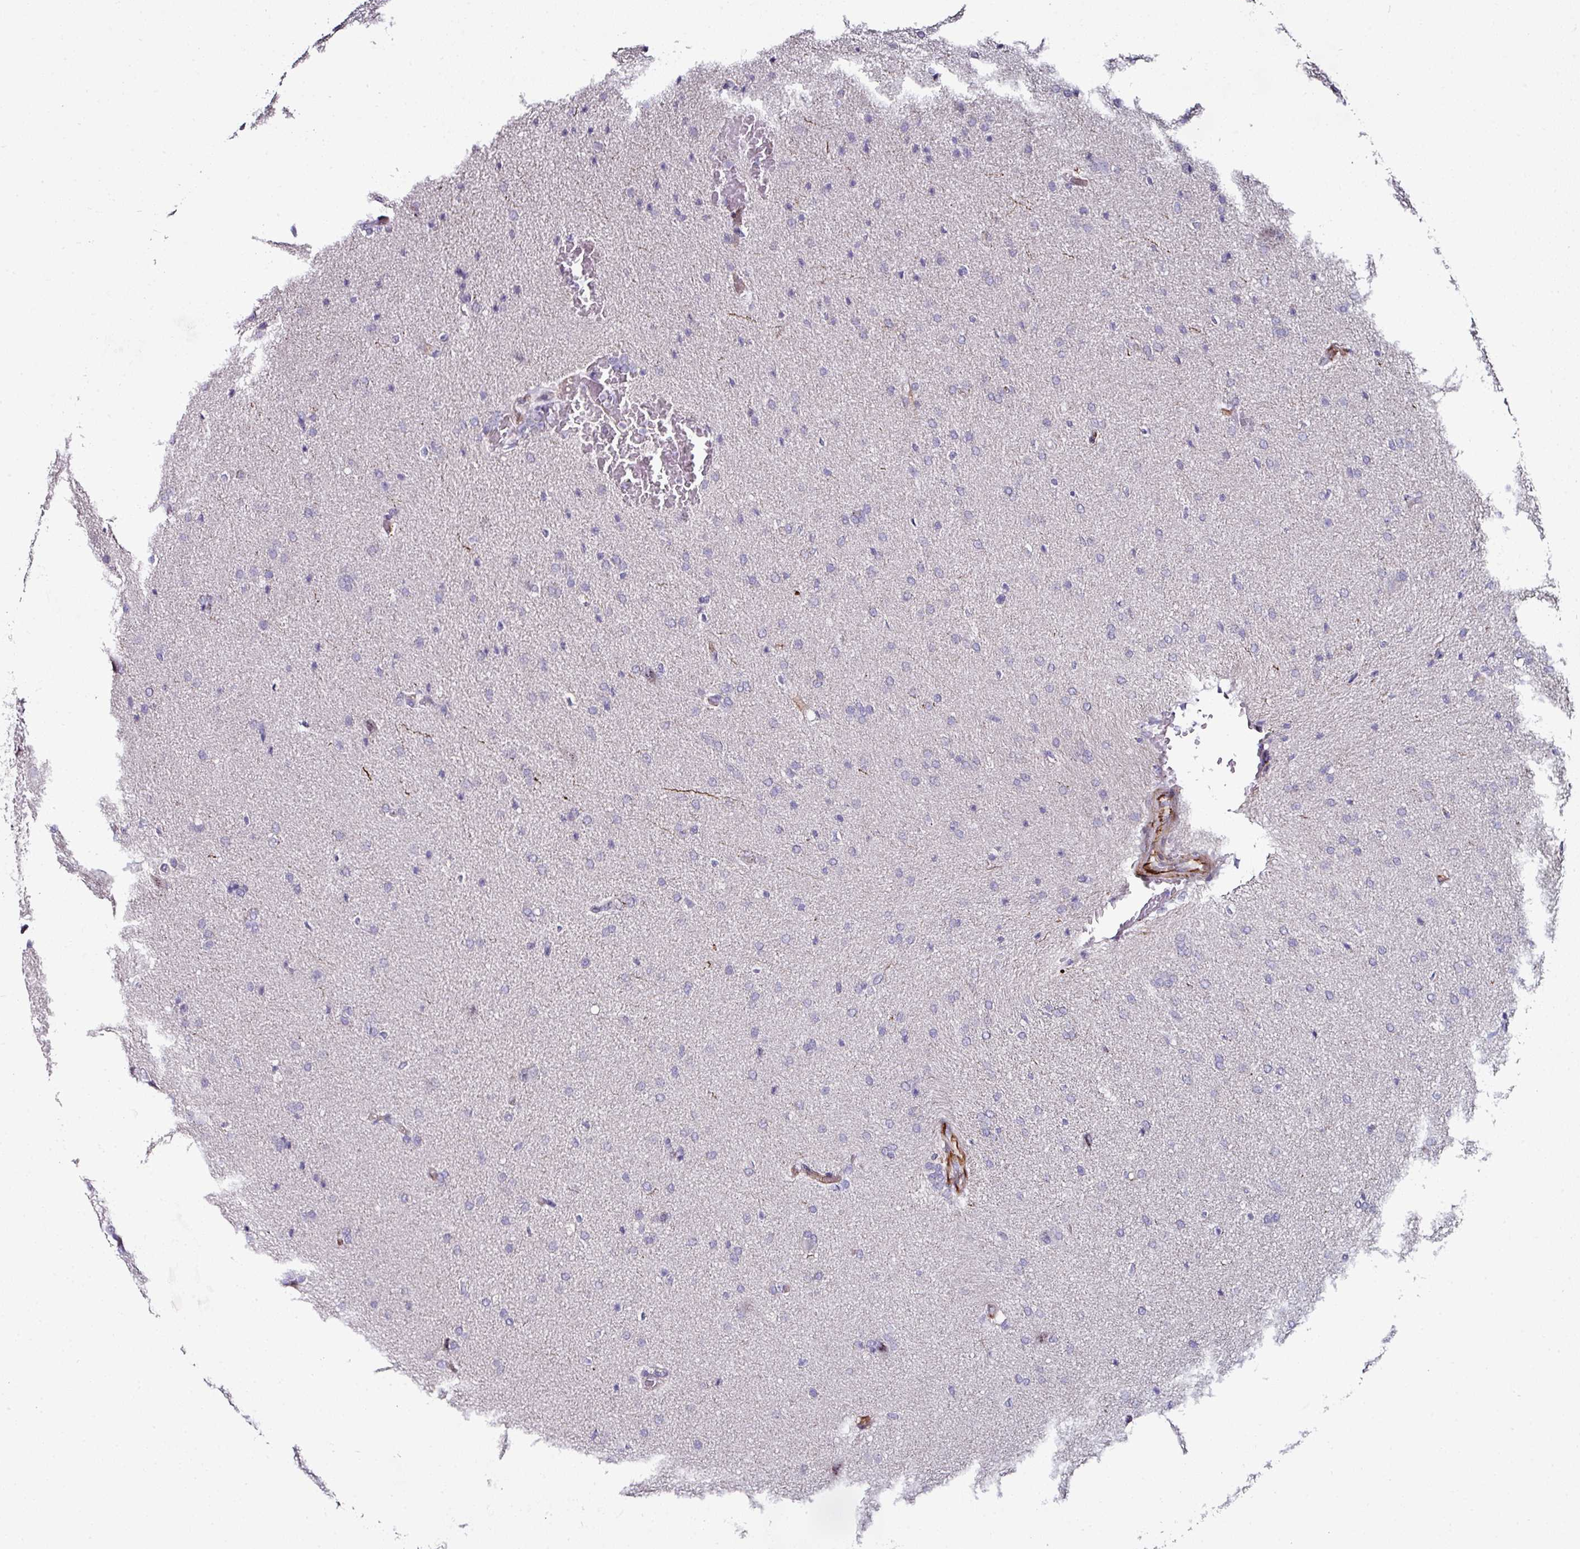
{"staining": {"intensity": "negative", "quantity": "none", "location": "none"}, "tissue": "glioma", "cell_type": "Tumor cells", "image_type": "cancer", "snomed": [{"axis": "morphology", "description": "Glioma, malignant, High grade"}, {"axis": "topography", "description": "Brain"}], "caption": "Tumor cells show no significant expression in glioma.", "gene": "TMPRSS9", "patient": {"sex": "male", "age": 56}}